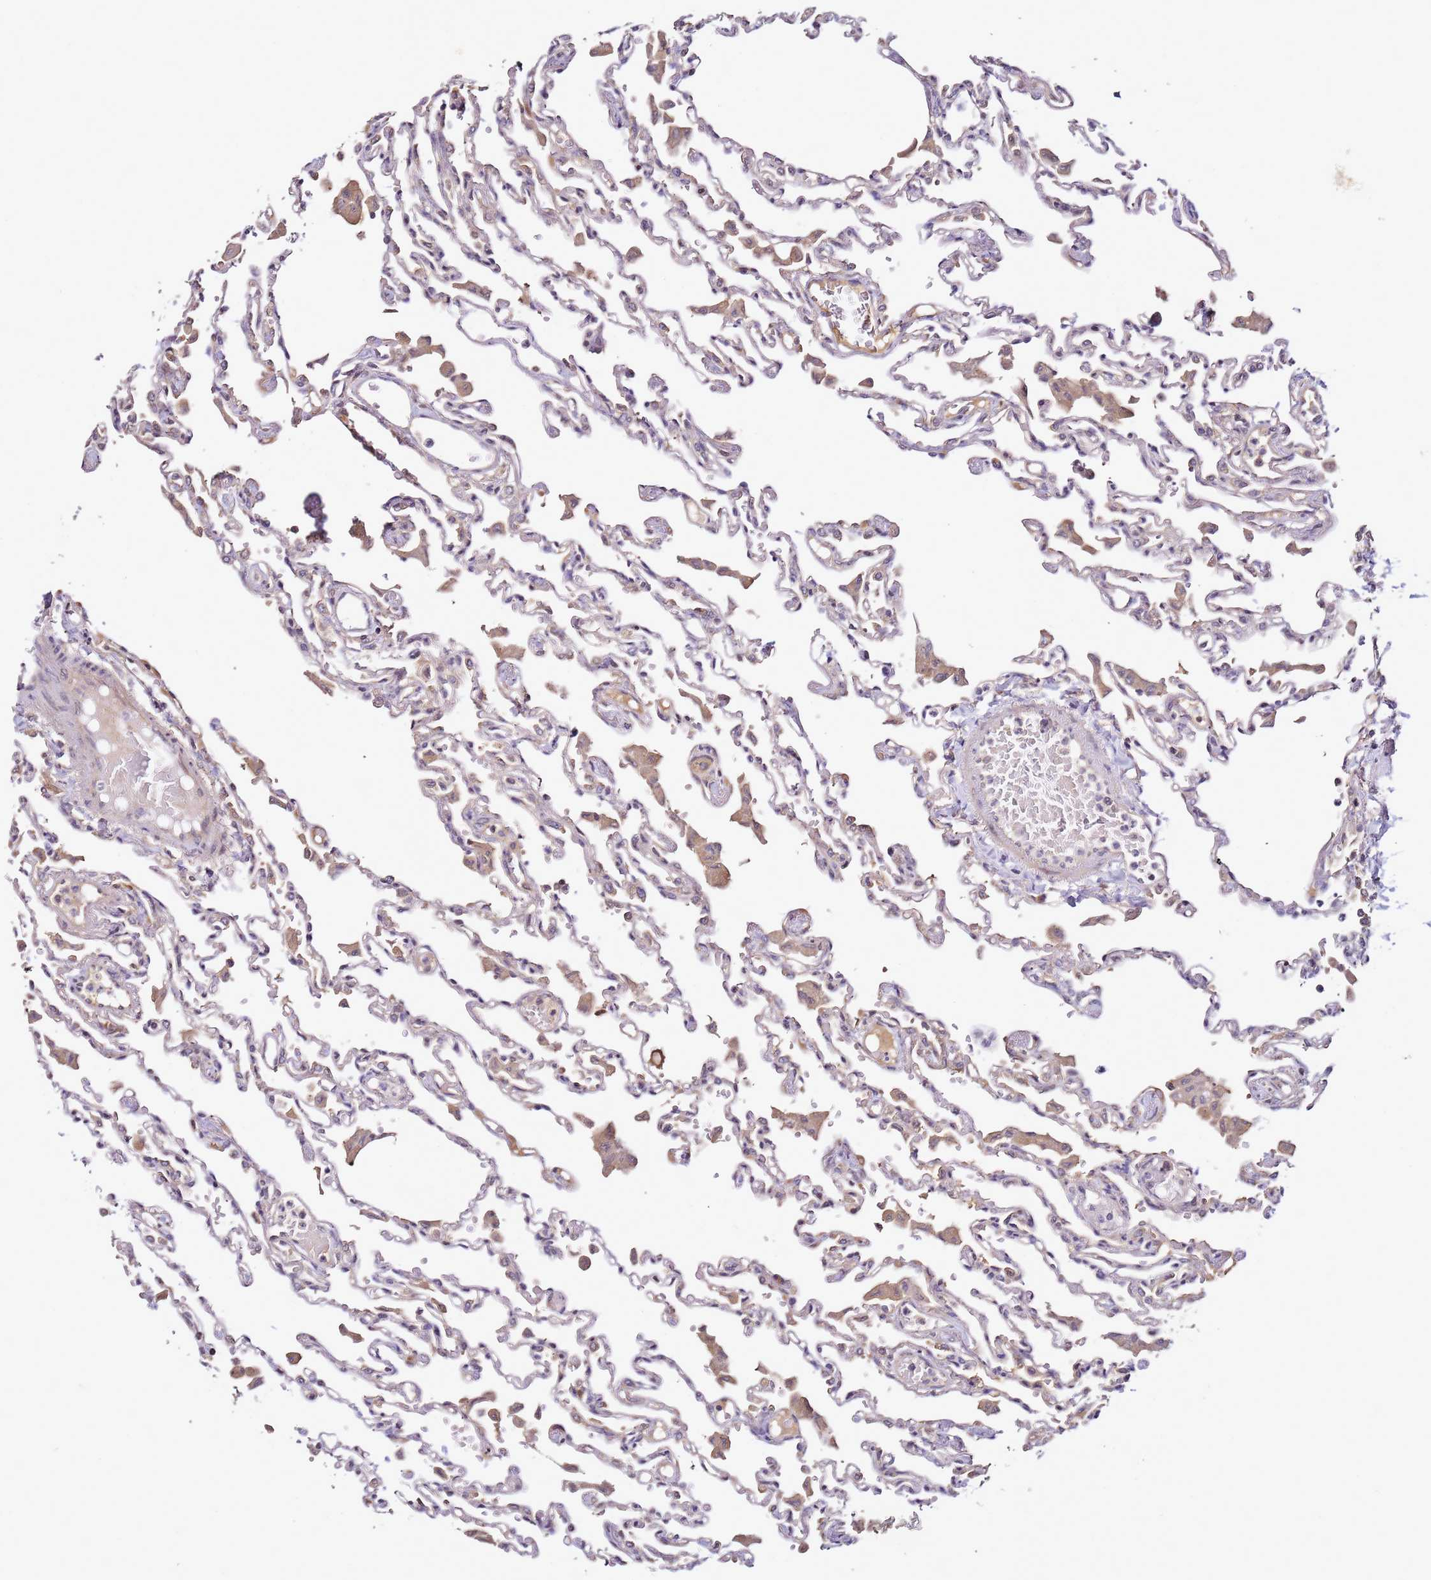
{"staining": {"intensity": "negative", "quantity": "none", "location": "none"}, "tissue": "lung", "cell_type": "Alveolar cells", "image_type": "normal", "snomed": [{"axis": "morphology", "description": "Normal tissue, NOS"}, {"axis": "topography", "description": "Bronchus"}, {"axis": "topography", "description": "Lung"}], "caption": "Immunohistochemistry (IHC) of normal lung demonstrates no positivity in alveolar cells. (Brightfield microscopy of DAB (3,3'-diaminobenzidine) IHC at high magnification).", "gene": "DDX27", "patient": {"sex": "female", "age": 49}}